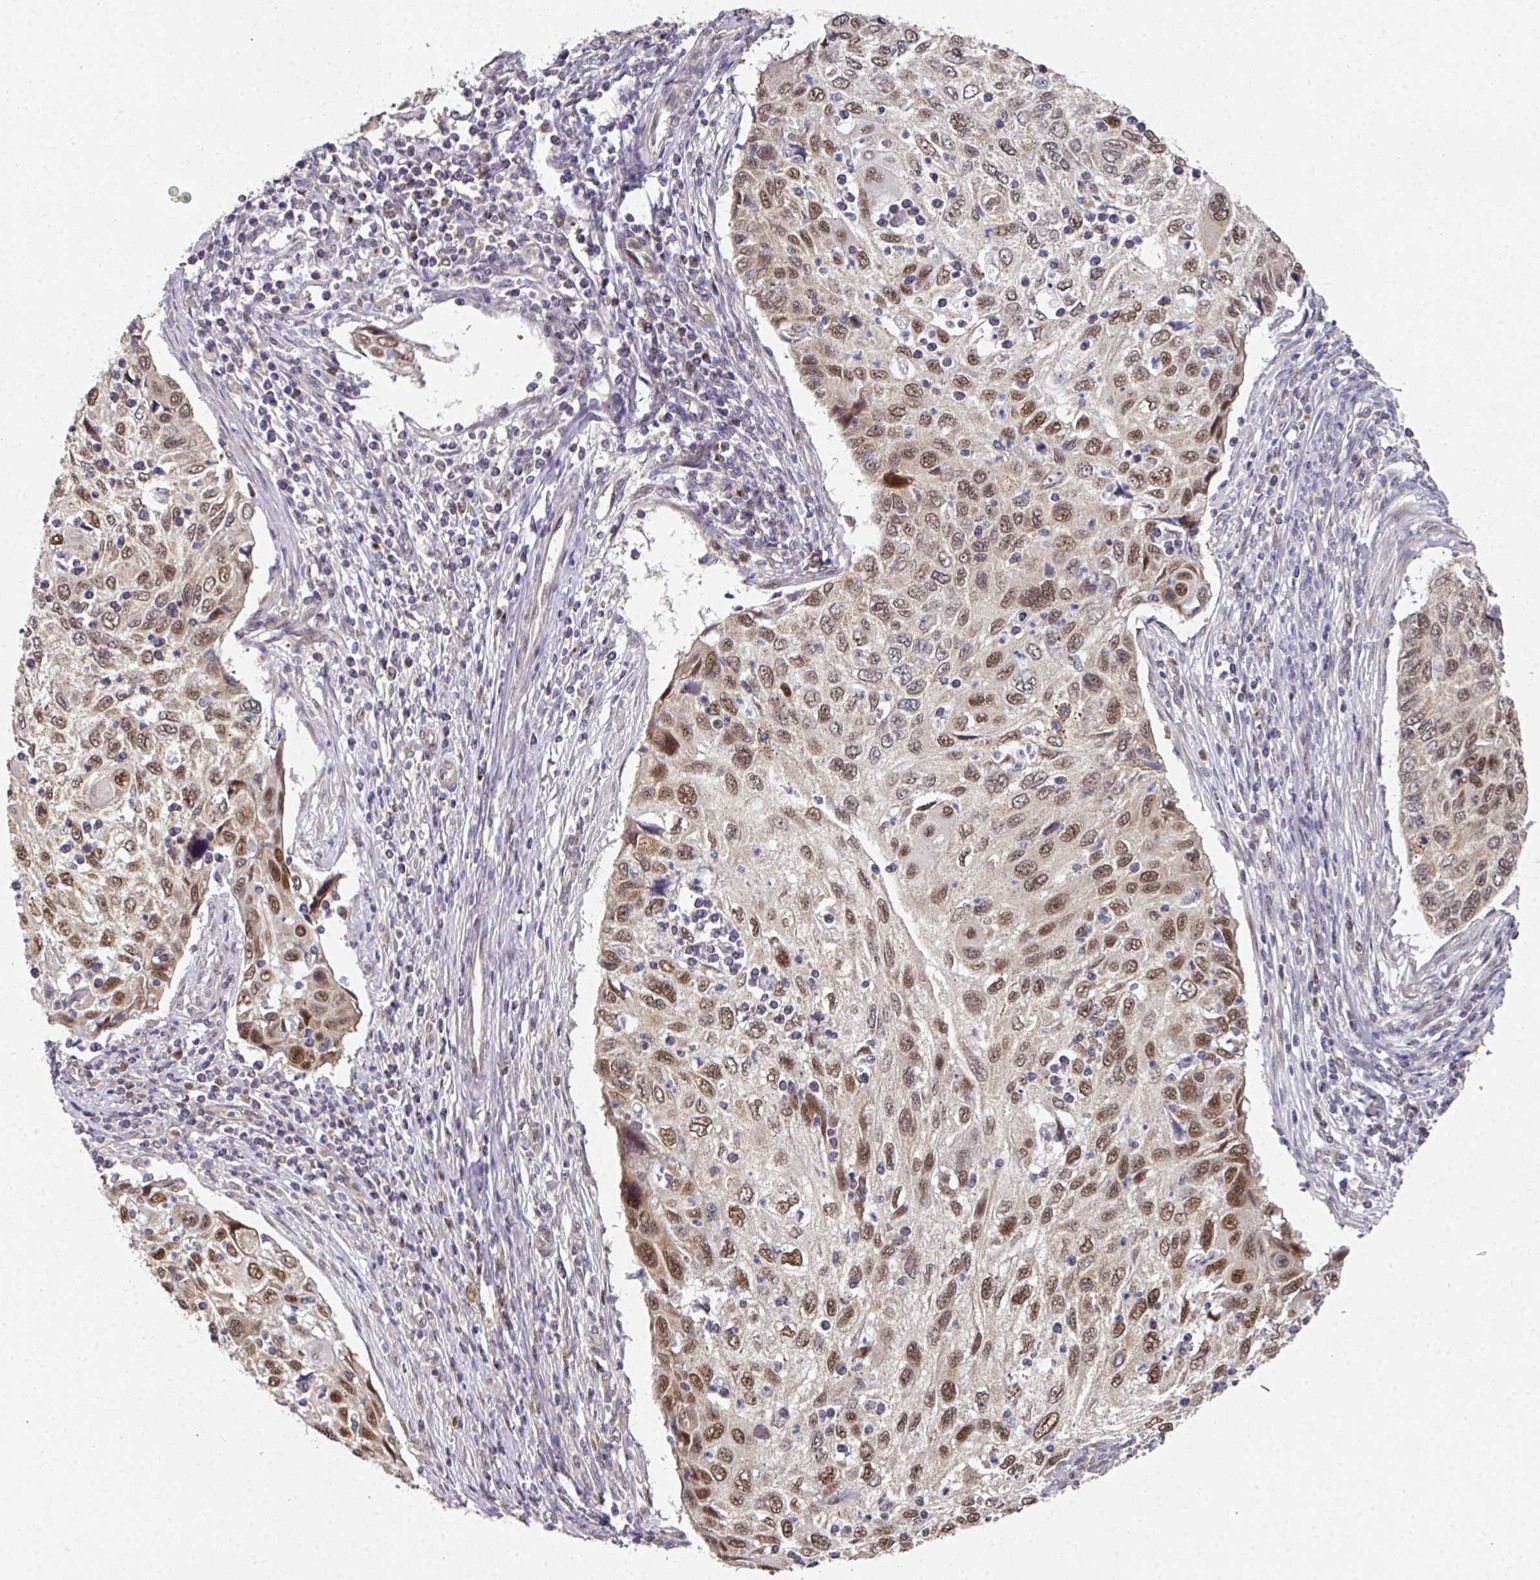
{"staining": {"intensity": "moderate", "quantity": ">75%", "location": "nuclear"}, "tissue": "cervical cancer", "cell_type": "Tumor cells", "image_type": "cancer", "snomed": [{"axis": "morphology", "description": "Squamous cell carcinoma, NOS"}, {"axis": "topography", "description": "Cervix"}], "caption": "Cervical squamous cell carcinoma tissue reveals moderate nuclear staining in approximately >75% of tumor cells, visualized by immunohistochemistry.", "gene": "C18orf25", "patient": {"sex": "female", "age": 70}}